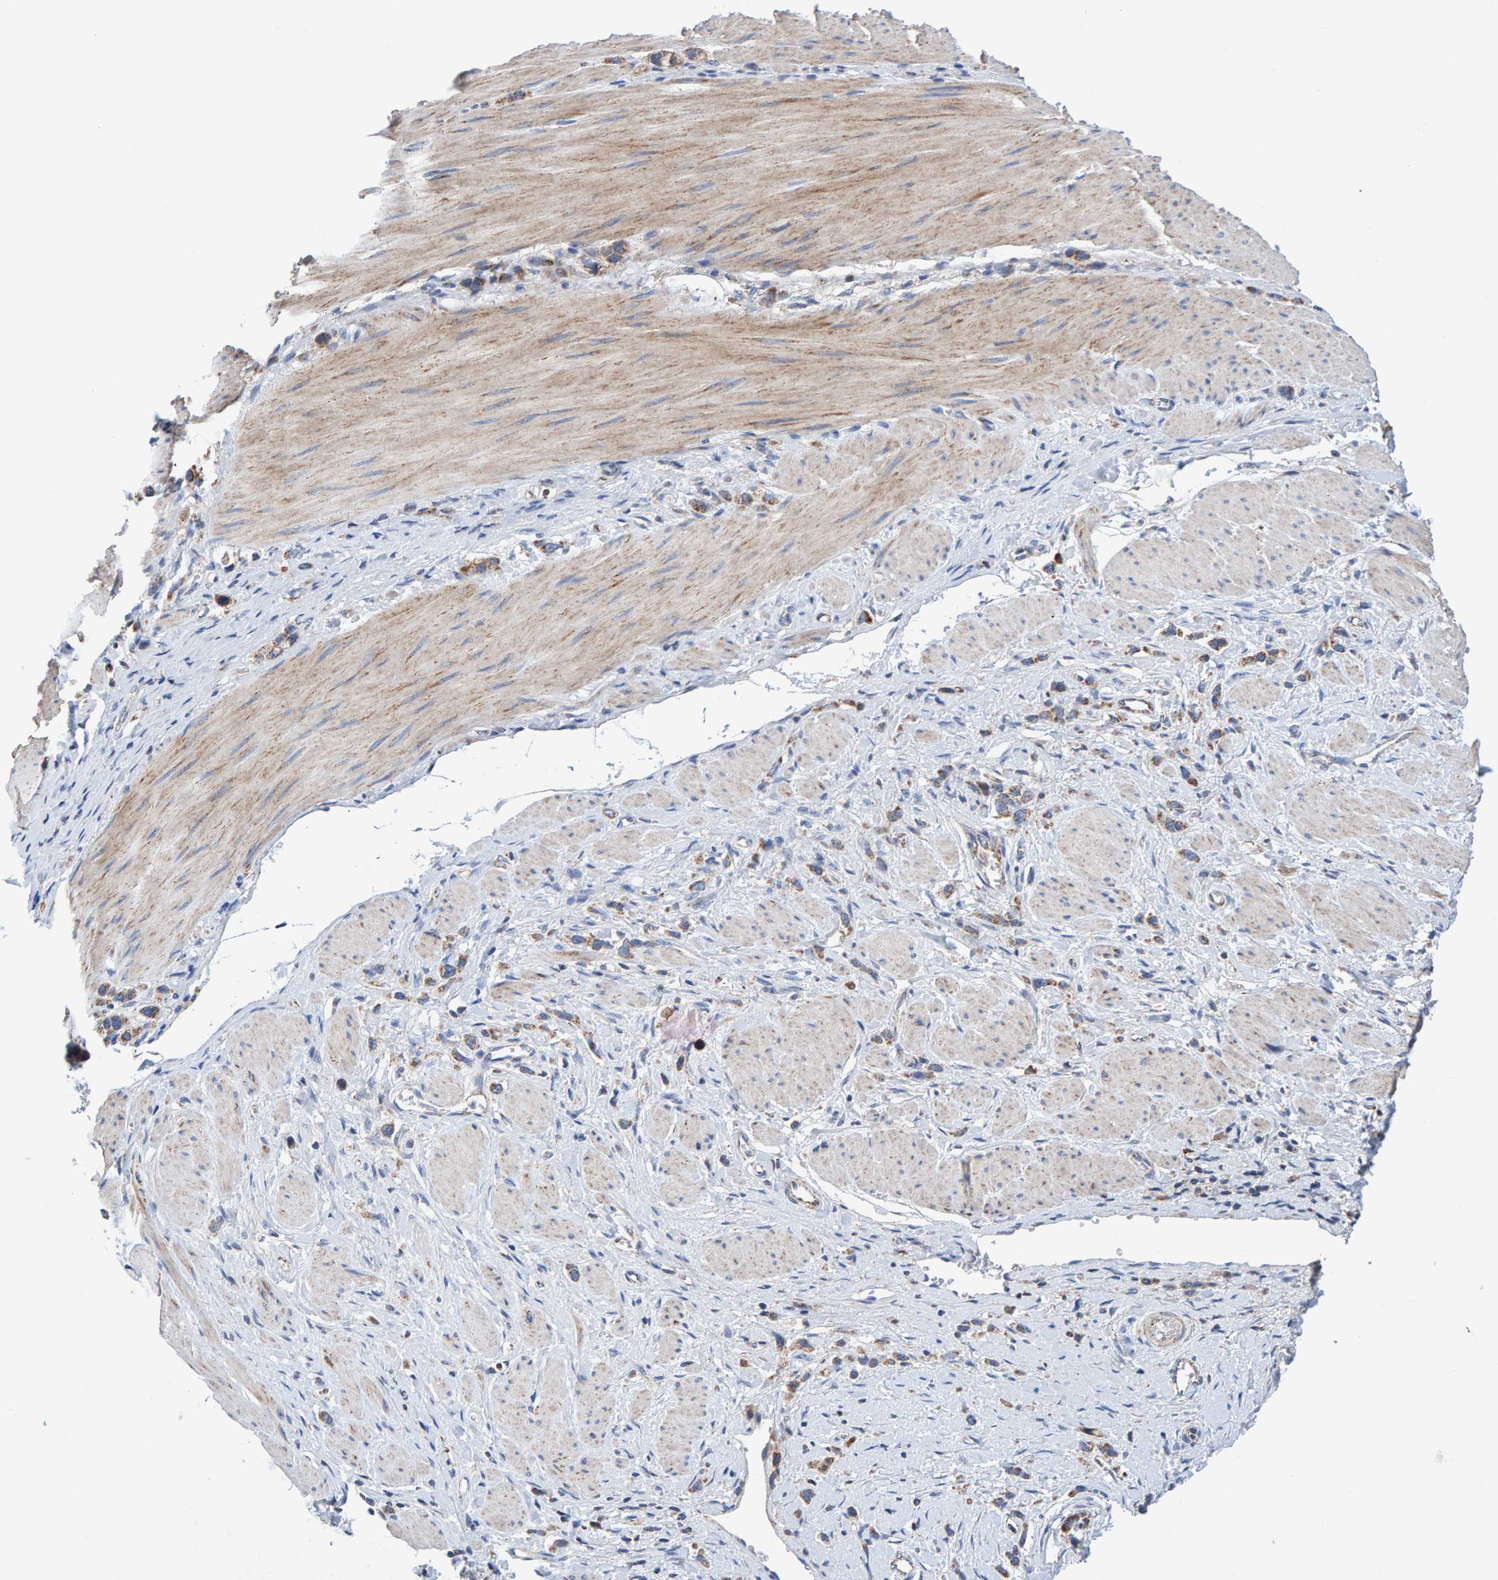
{"staining": {"intensity": "moderate", "quantity": ">75%", "location": "cytoplasmic/membranous"}, "tissue": "stomach cancer", "cell_type": "Tumor cells", "image_type": "cancer", "snomed": [{"axis": "morphology", "description": "Adenocarcinoma, NOS"}, {"axis": "topography", "description": "Stomach"}], "caption": "Moderate cytoplasmic/membranous protein staining is present in approximately >75% of tumor cells in stomach cancer (adenocarcinoma).", "gene": "EFR3A", "patient": {"sex": "female", "age": 65}}